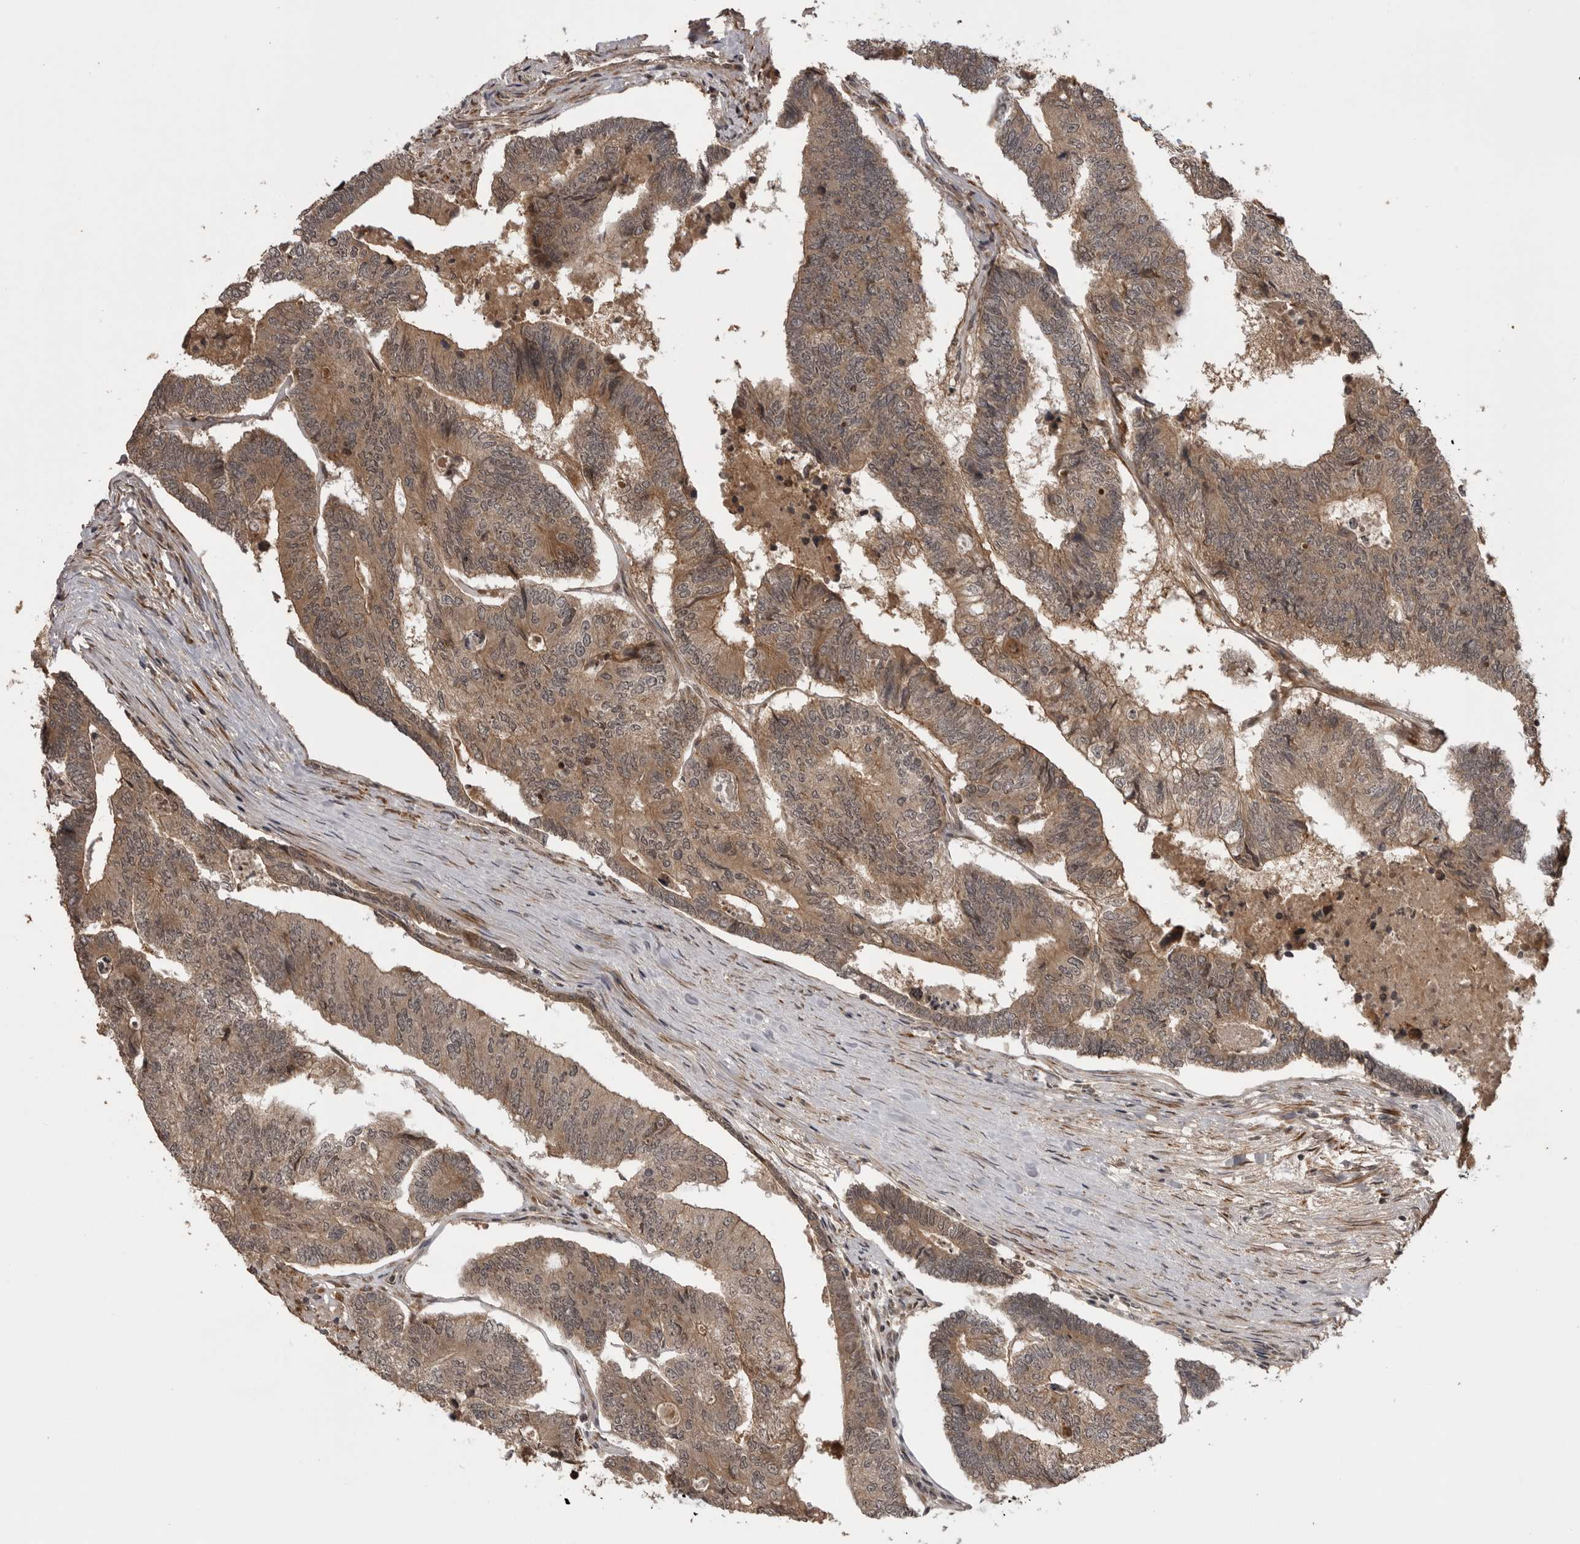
{"staining": {"intensity": "moderate", "quantity": ">75%", "location": "cytoplasmic/membranous,nuclear"}, "tissue": "colorectal cancer", "cell_type": "Tumor cells", "image_type": "cancer", "snomed": [{"axis": "morphology", "description": "Adenocarcinoma, NOS"}, {"axis": "topography", "description": "Colon"}], "caption": "Protein staining reveals moderate cytoplasmic/membranous and nuclear expression in about >75% of tumor cells in colorectal adenocarcinoma. (brown staining indicates protein expression, while blue staining denotes nuclei).", "gene": "AKAP7", "patient": {"sex": "female", "age": 67}}